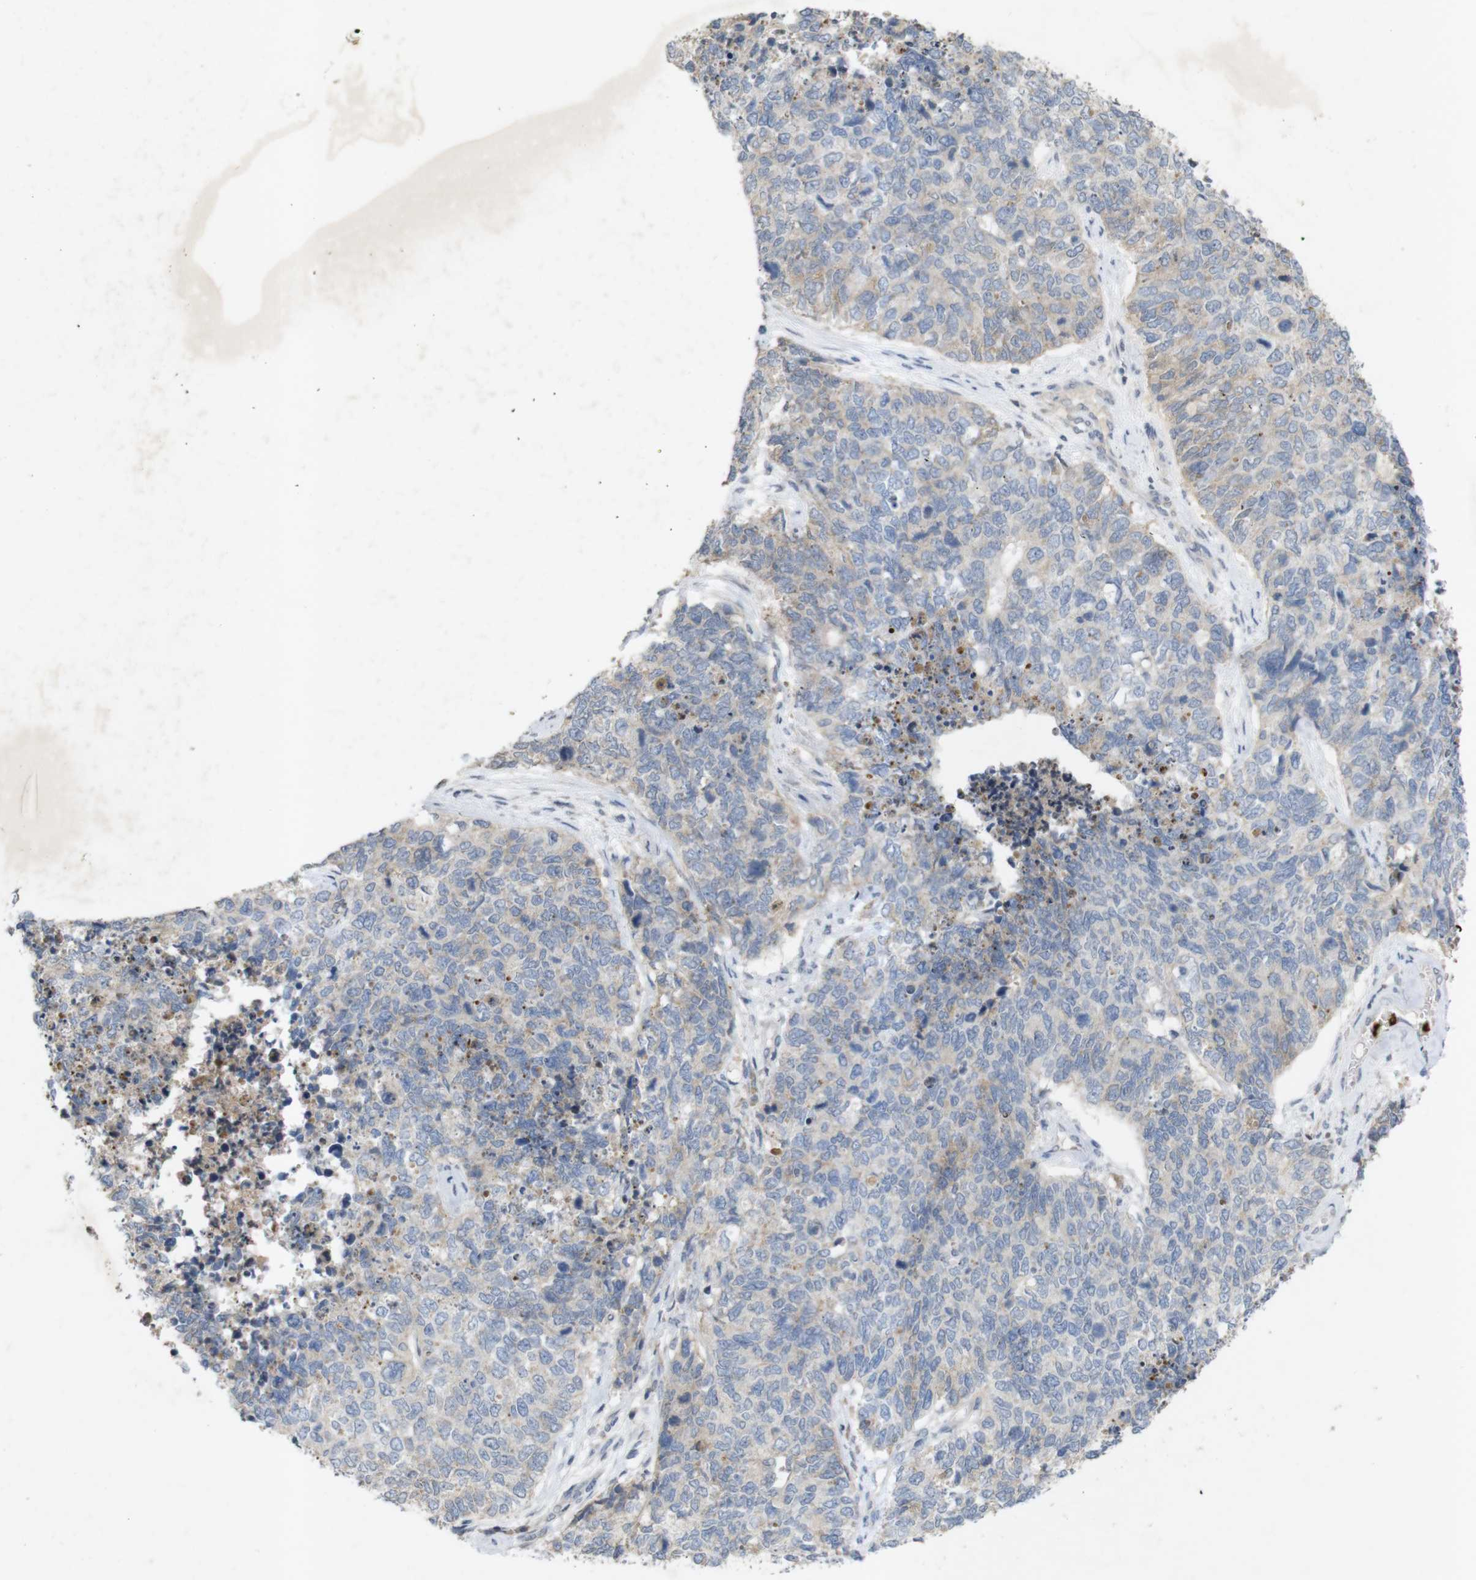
{"staining": {"intensity": "weak", "quantity": "<25%", "location": "cytoplasmic/membranous"}, "tissue": "cervical cancer", "cell_type": "Tumor cells", "image_type": "cancer", "snomed": [{"axis": "morphology", "description": "Squamous cell carcinoma, NOS"}, {"axis": "topography", "description": "Cervix"}], "caption": "Immunohistochemical staining of cervical cancer displays no significant positivity in tumor cells. (DAB (3,3'-diaminobenzidine) IHC, high magnification).", "gene": "TSPAN14", "patient": {"sex": "female", "age": 63}}